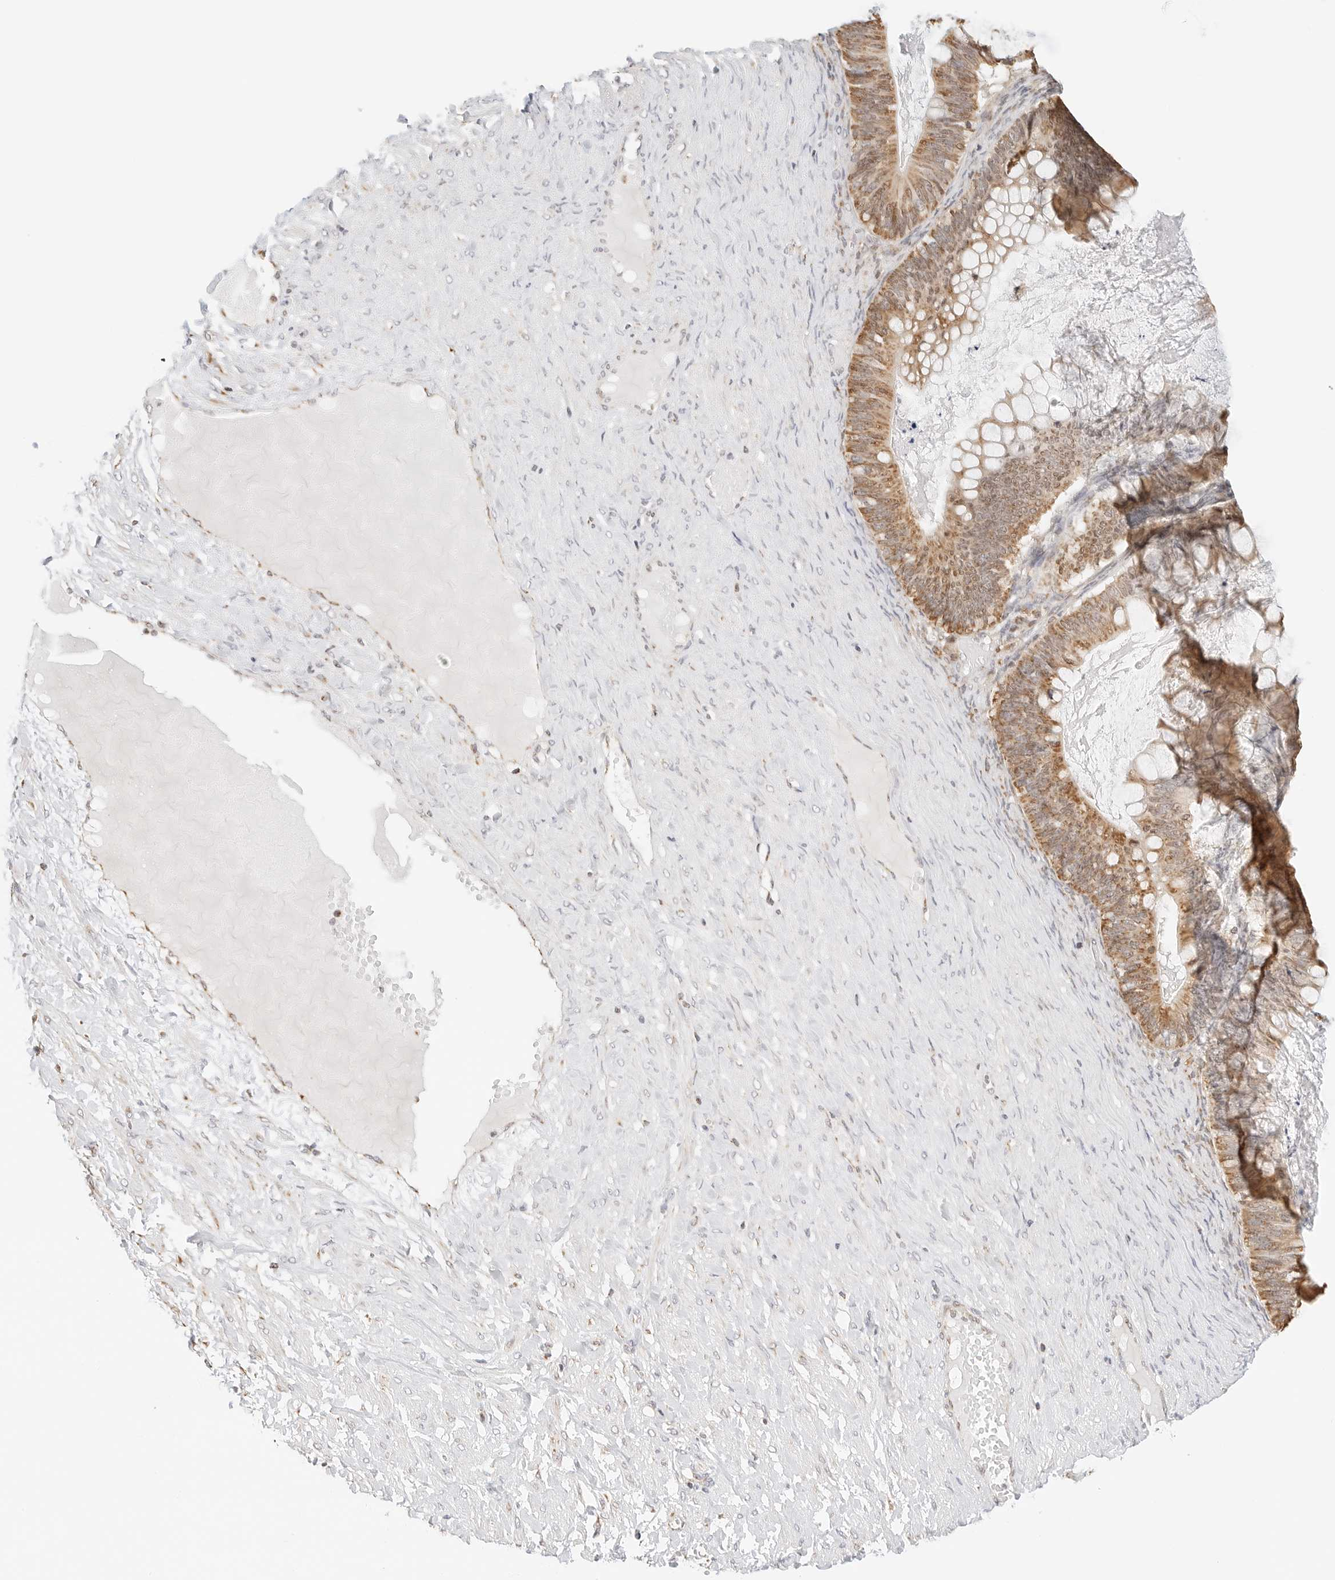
{"staining": {"intensity": "moderate", "quantity": ">75%", "location": "cytoplasmic/membranous"}, "tissue": "ovarian cancer", "cell_type": "Tumor cells", "image_type": "cancer", "snomed": [{"axis": "morphology", "description": "Cystadenocarcinoma, mucinous, NOS"}, {"axis": "topography", "description": "Ovary"}], "caption": "Ovarian cancer stained with DAB IHC shows medium levels of moderate cytoplasmic/membranous expression in about >75% of tumor cells.", "gene": "ATL1", "patient": {"sex": "female", "age": 61}}